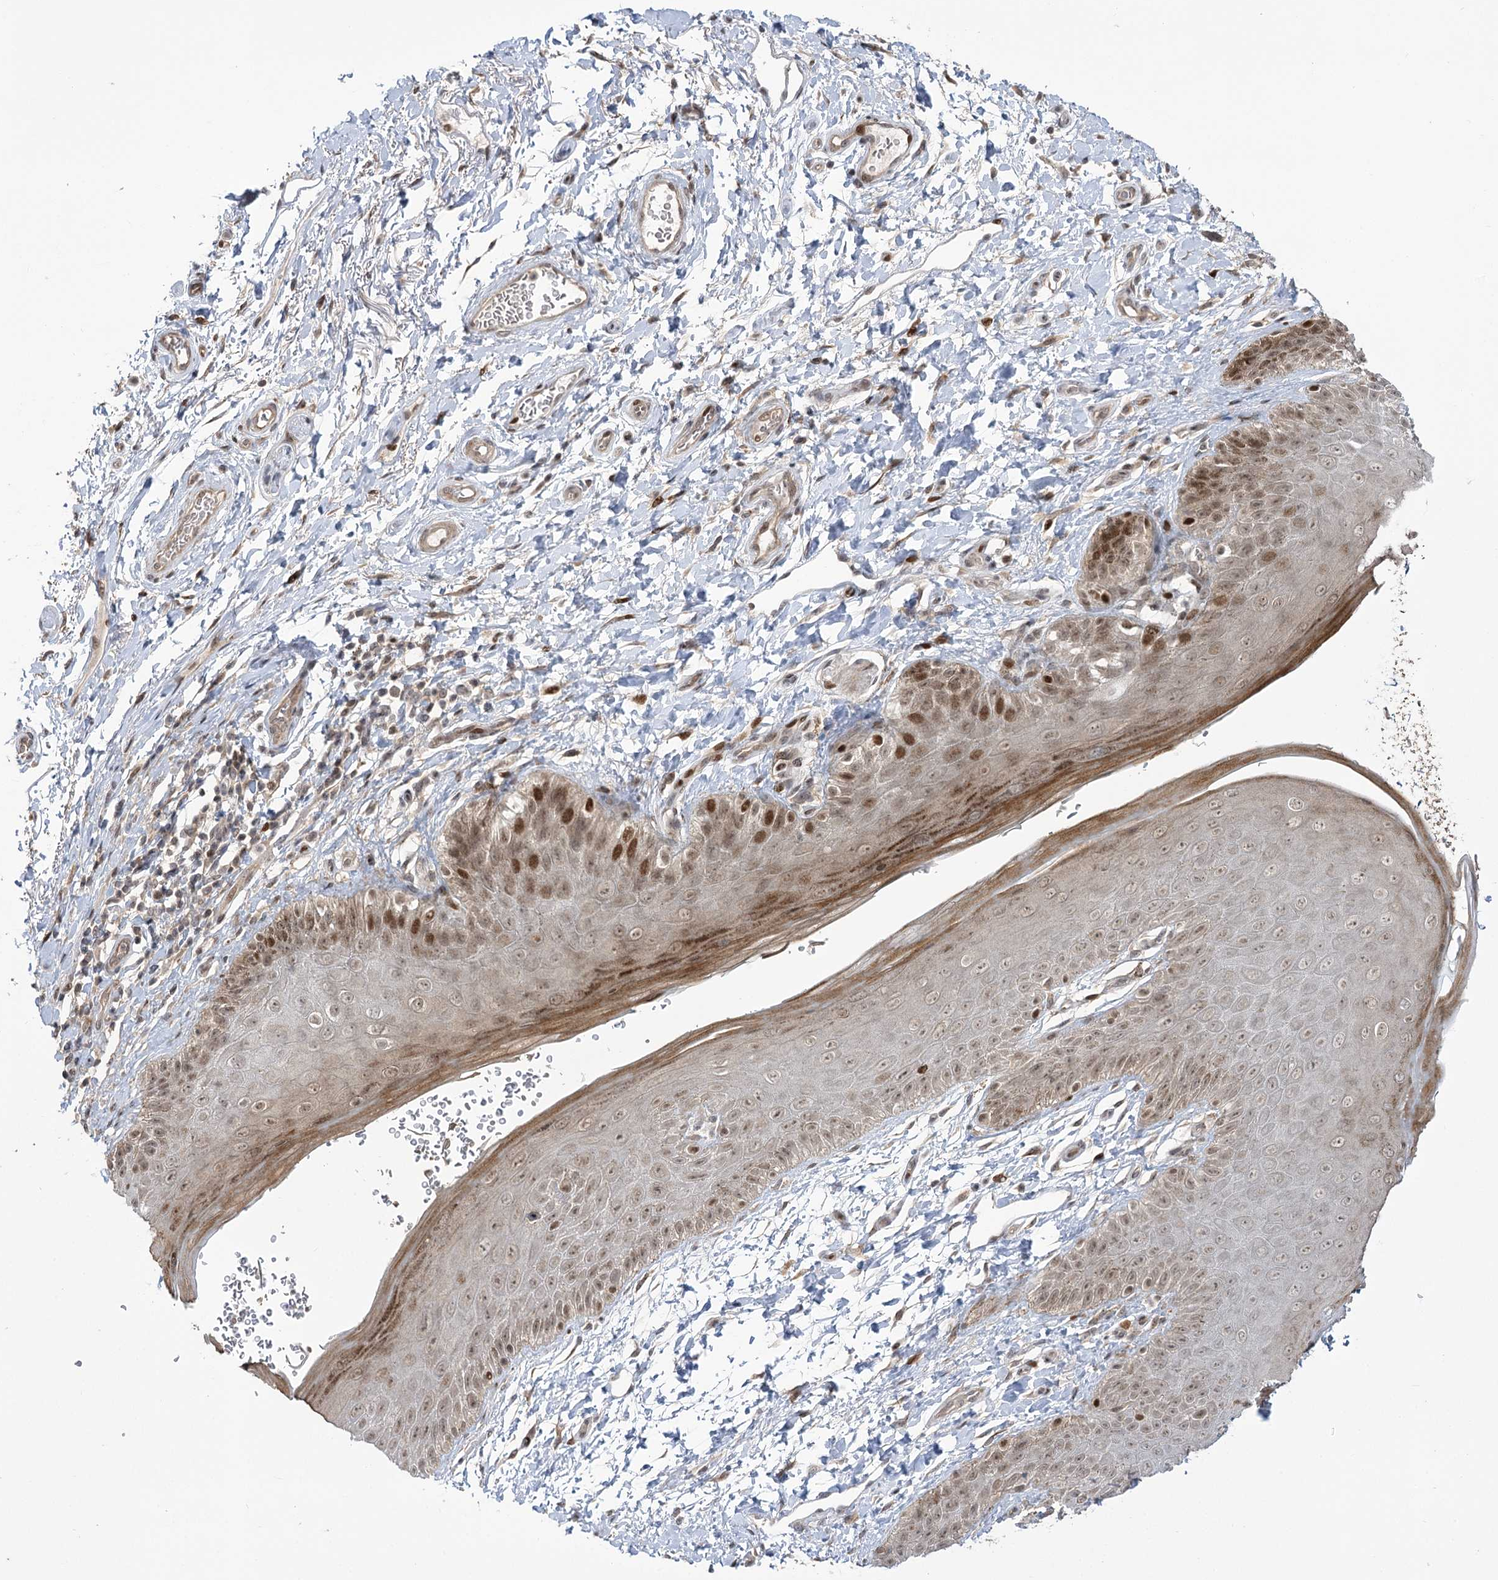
{"staining": {"intensity": "moderate", "quantity": "25%-75%", "location": "nuclear"}, "tissue": "skin", "cell_type": "Epidermal cells", "image_type": "normal", "snomed": [{"axis": "morphology", "description": "Normal tissue, NOS"}, {"axis": "topography", "description": "Anal"}], "caption": "Human skin stained with a brown dye demonstrates moderate nuclear positive positivity in approximately 25%-75% of epidermal cells.", "gene": "HELQ", "patient": {"sex": "male", "age": 44}}